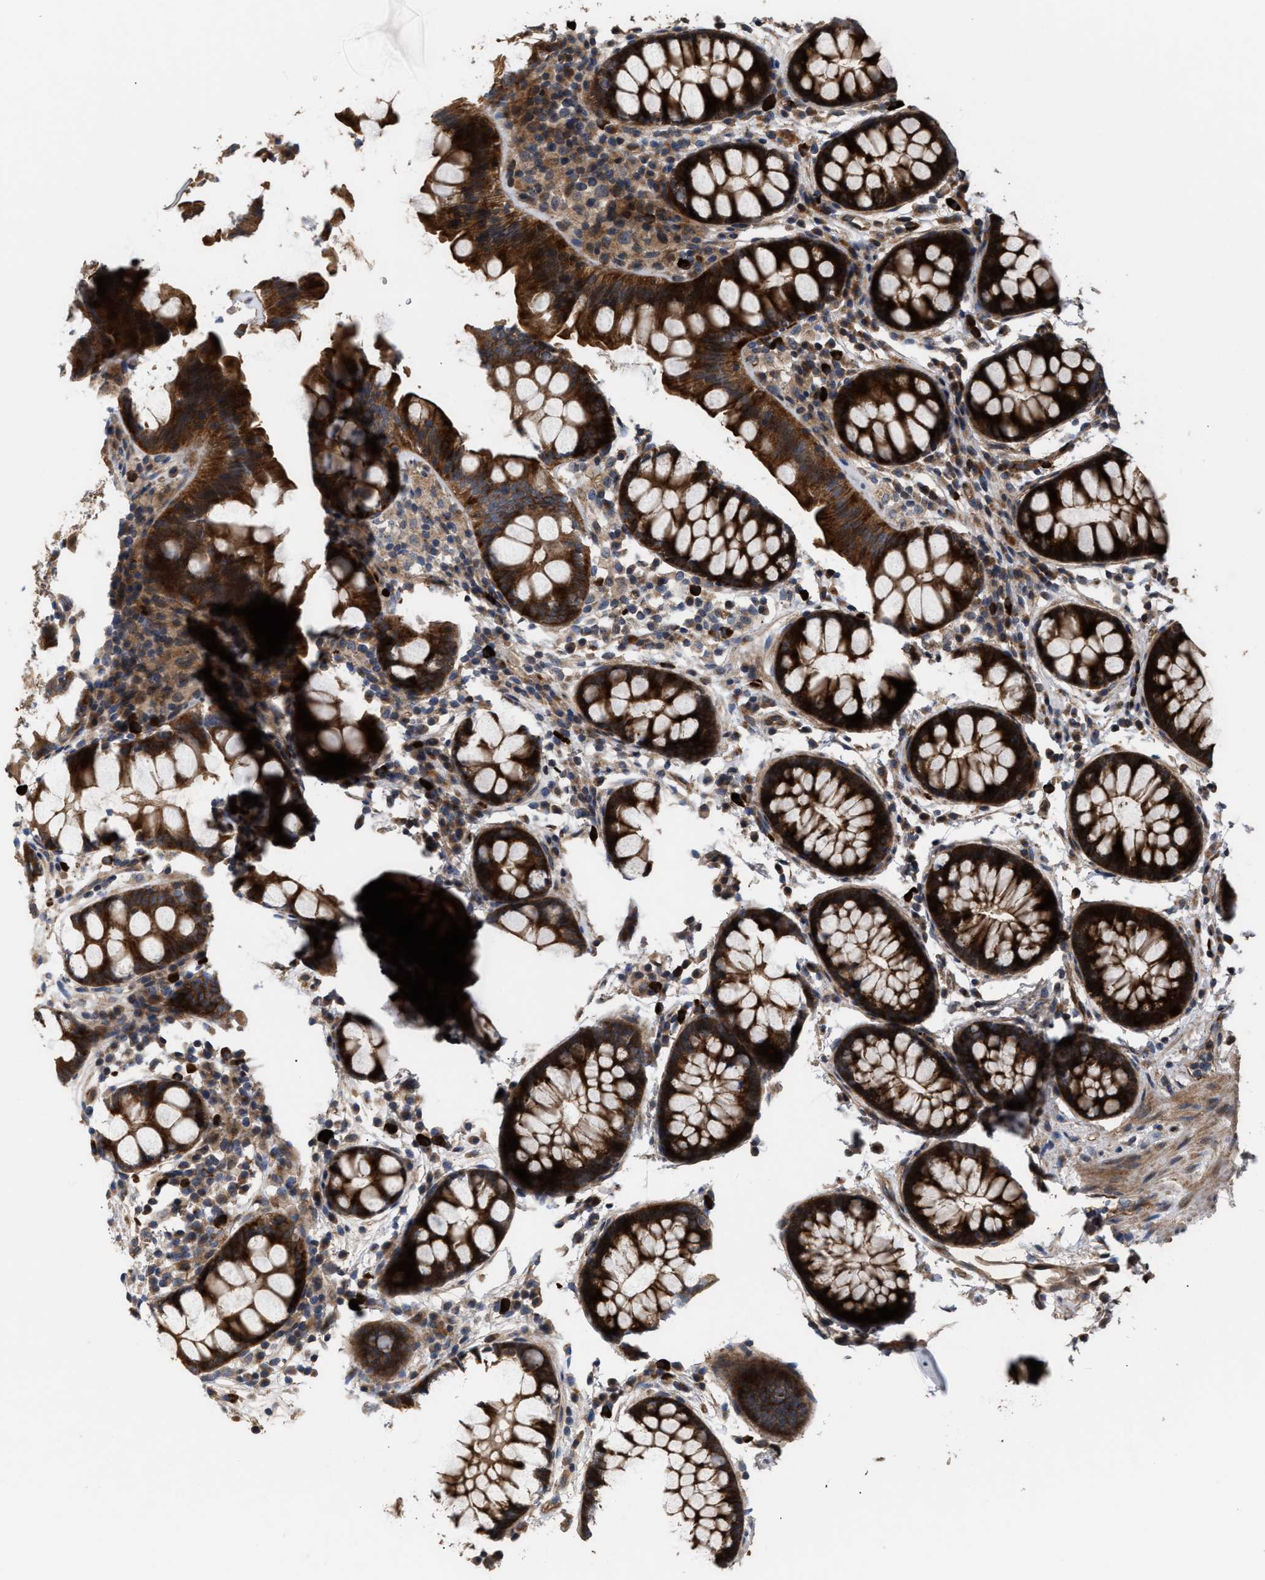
{"staining": {"intensity": "moderate", "quantity": "25%-75%", "location": "cytoplasmic/membranous"}, "tissue": "colon", "cell_type": "Endothelial cells", "image_type": "normal", "snomed": [{"axis": "morphology", "description": "Normal tissue, NOS"}, {"axis": "topography", "description": "Colon"}], "caption": "A high-resolution micrograph shows immunohistochemistry (IHC) staining of normal colon, which displays moderate cytoplasmic/membranous expression in approximately 25%-75% of endothelial cells.", "gene": "STAU1", "patient": {"sex": "female", "age": 80}}